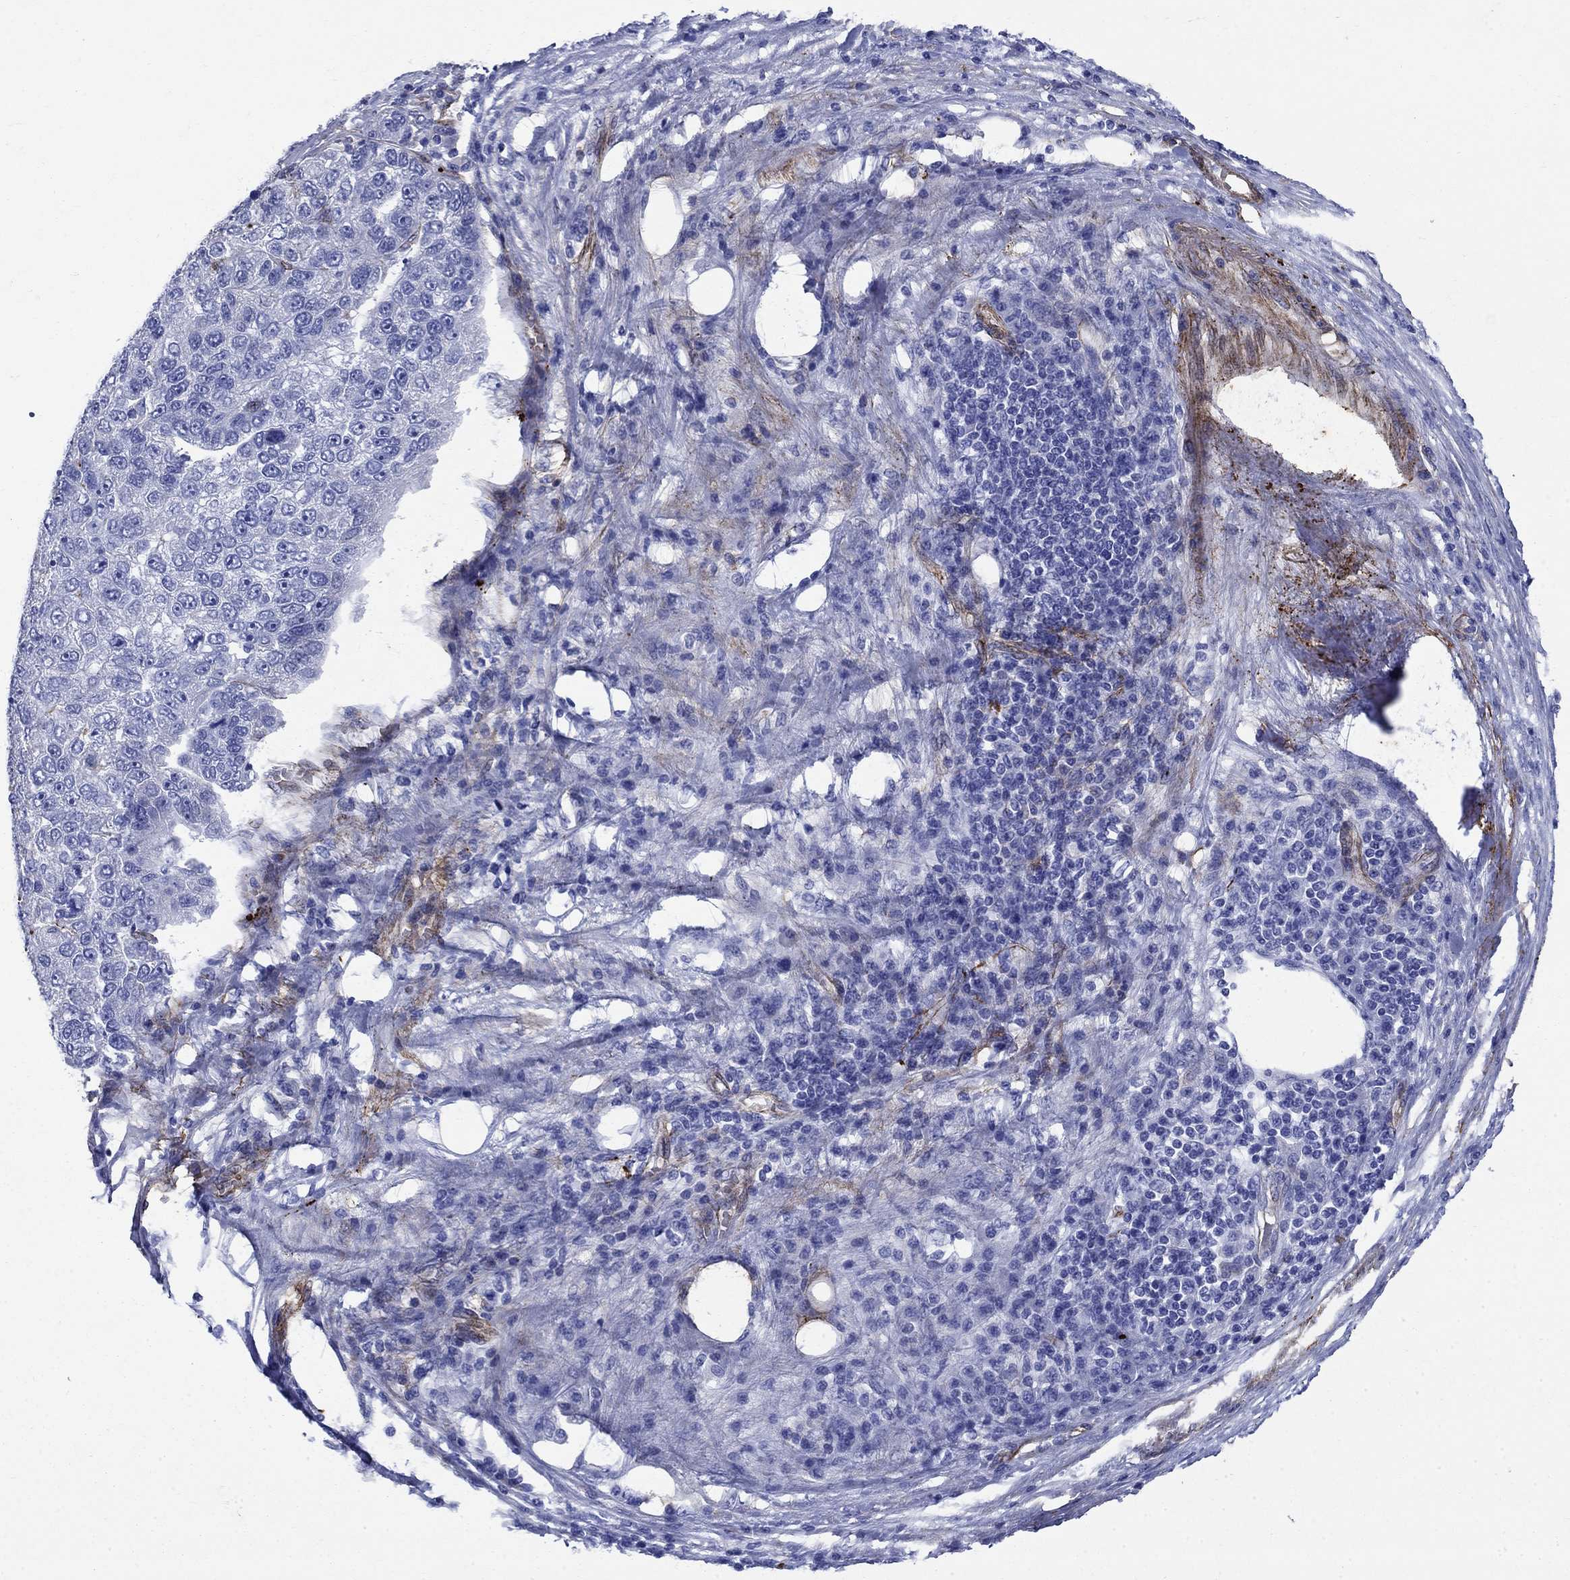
{"staining": {"intensity": "negative", "quantity": "none", "location": "none"}, "tissue": "pancreatic cancer", "cell_type": "Tumor cells", "image_type": "cancer", "snomed": [{"axis": "morphology", "description": "Adenocarcinoma, NOS"}, {"axis": "topography", "description": "Pancreas"}], "caption": "Tumor cells are negative for brown protein staining in pancreatic cancer.", "gene": "VTN", "patient": {"sex": "female", "age": 61}}